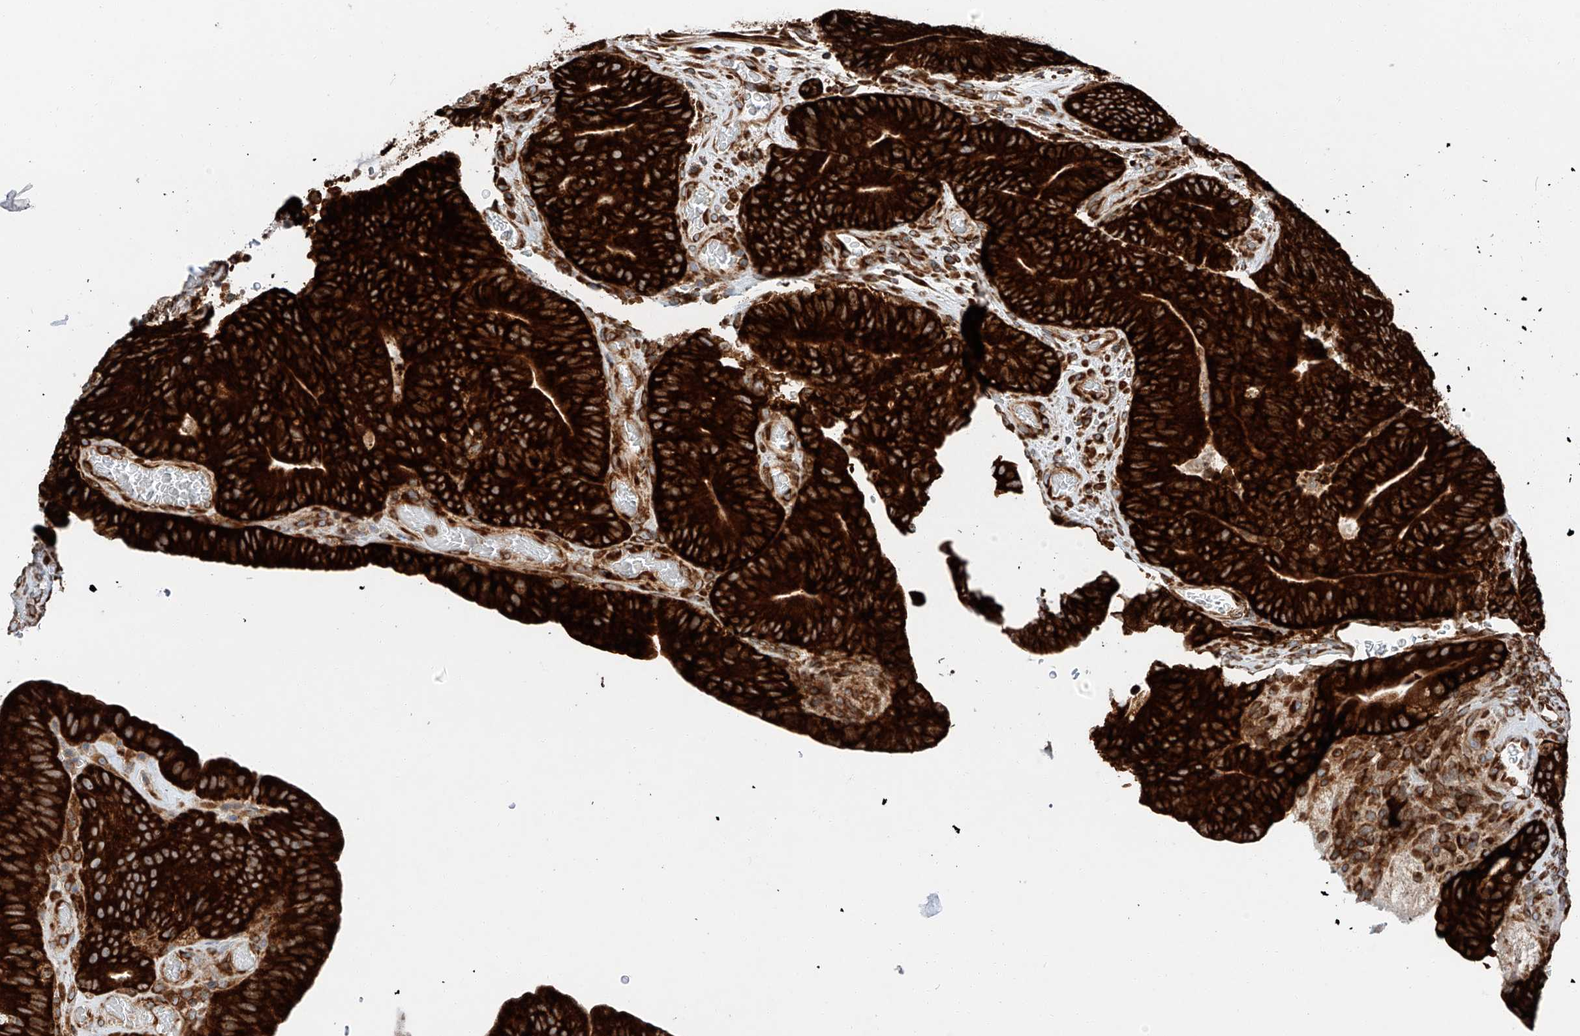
{"staining": {"intensity": "strong", "quantity": ">75%", "location": "cytoplasmic/membranous"}, "tissue": "colorectal cancer", "cell_type": "Tumor cells", "image_type": "cancer", "snomed": [{"axis": "morphology", "description": "Normal tissue, NOS"}, {"axis": "topography", "description": "Colon"}], "caption": "IHC histopathology image of neoplastic tissue: human colorectal cancer stained using IHC shows high levels of strong protein expression localized specifically in the cytoplasmic/membranous of tumor cells, appearing as a cytoplasmic/membranous brown color.", "gene": "ZC3H15", "patient": {"sex": "female", "age": 82}}